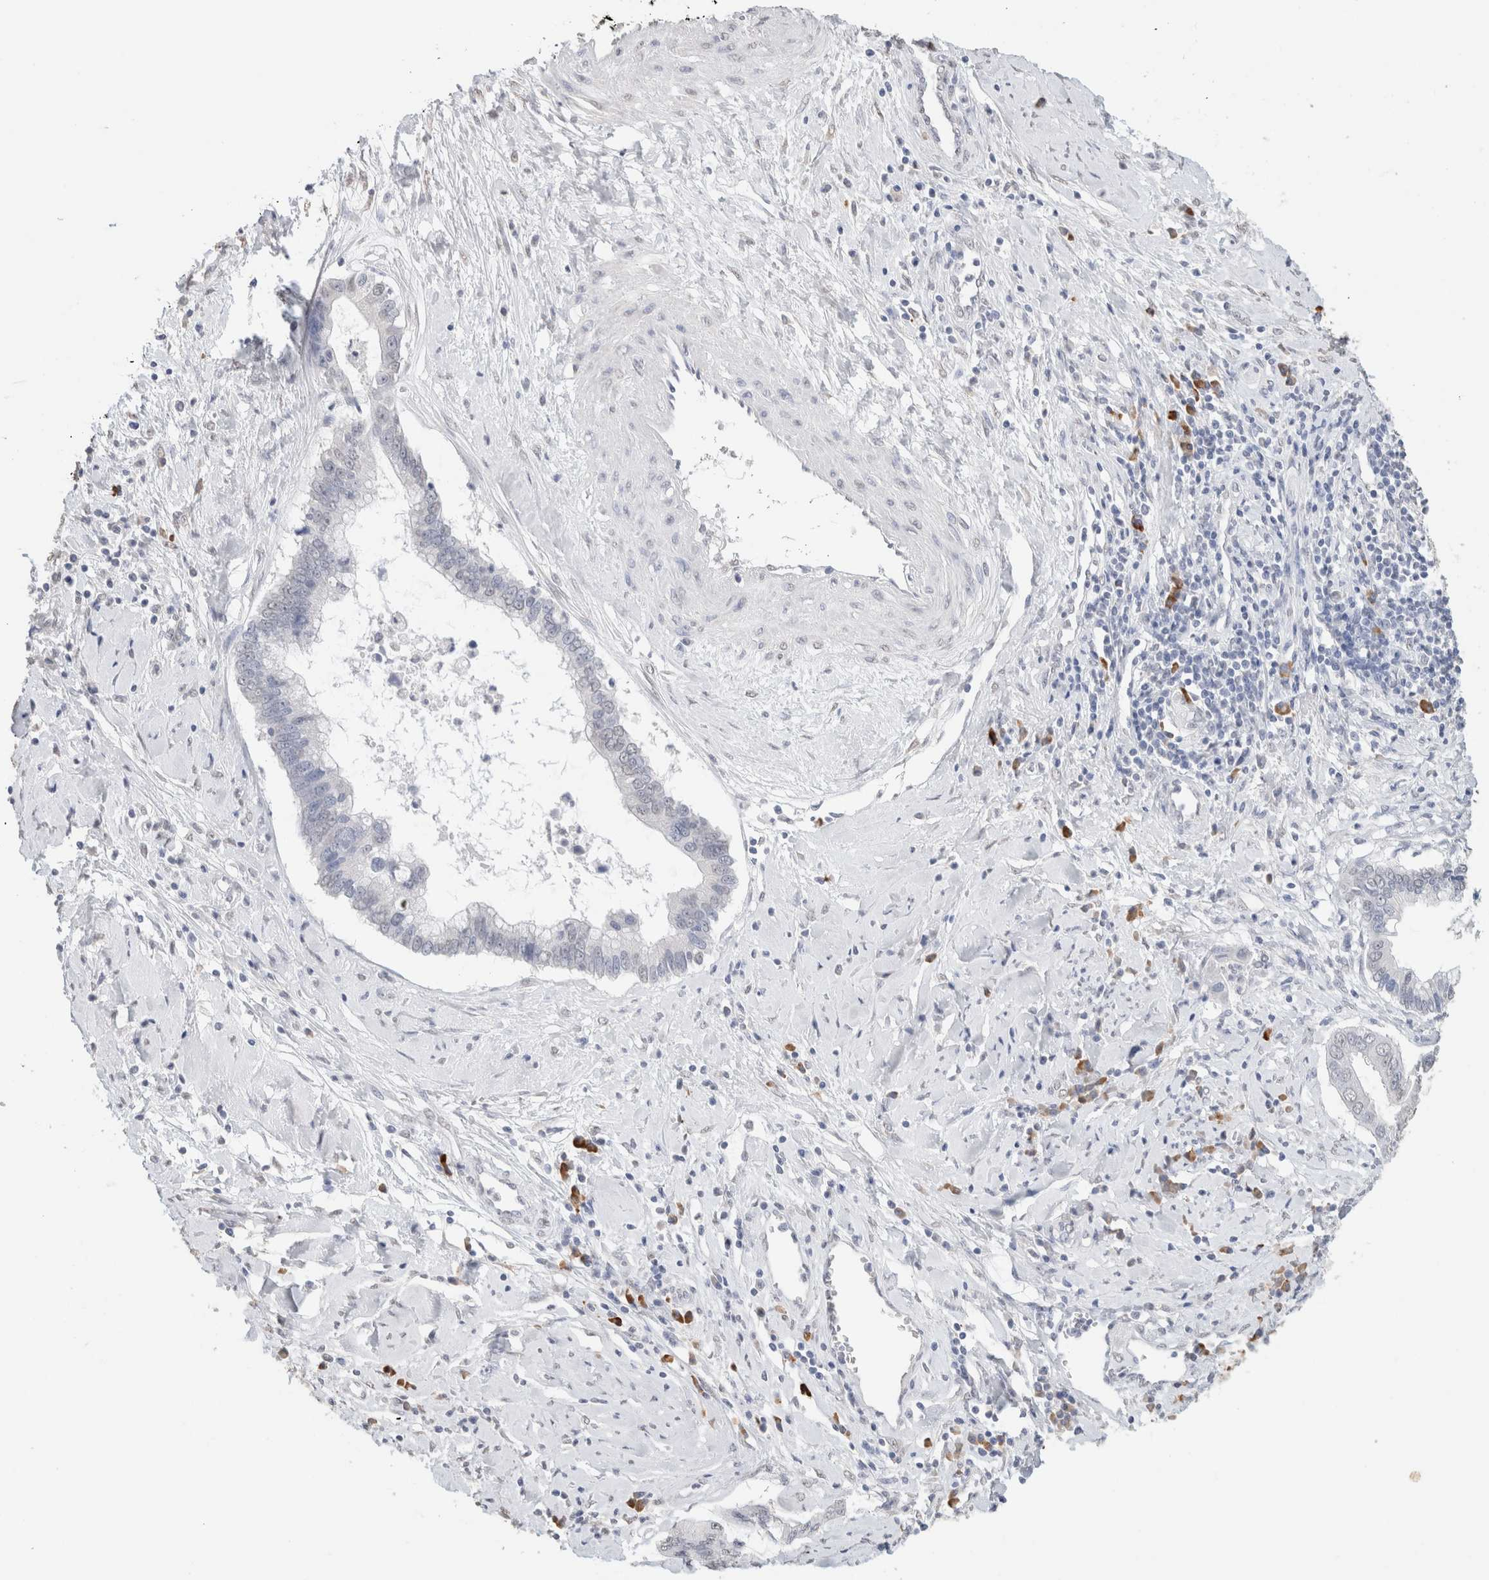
{"staining": {"intensity": "negative", "quantity": "none", "location": "none"}, "tissue": "cervical cancer", "cell_type": "Tumor cells", "image_type": "cancer", "snomed": [{"axis": "morphology", "description": "Adenocarcinoma, NOS"}, {"axis": "topography", "description": "Cervix"}], "caption": "This is an IHC image of human cervical cancer (adenocarcinoma). There is no expression in tumor cells.", "gene": "CD80", "patient": {"sex": "female", "age": 44}}